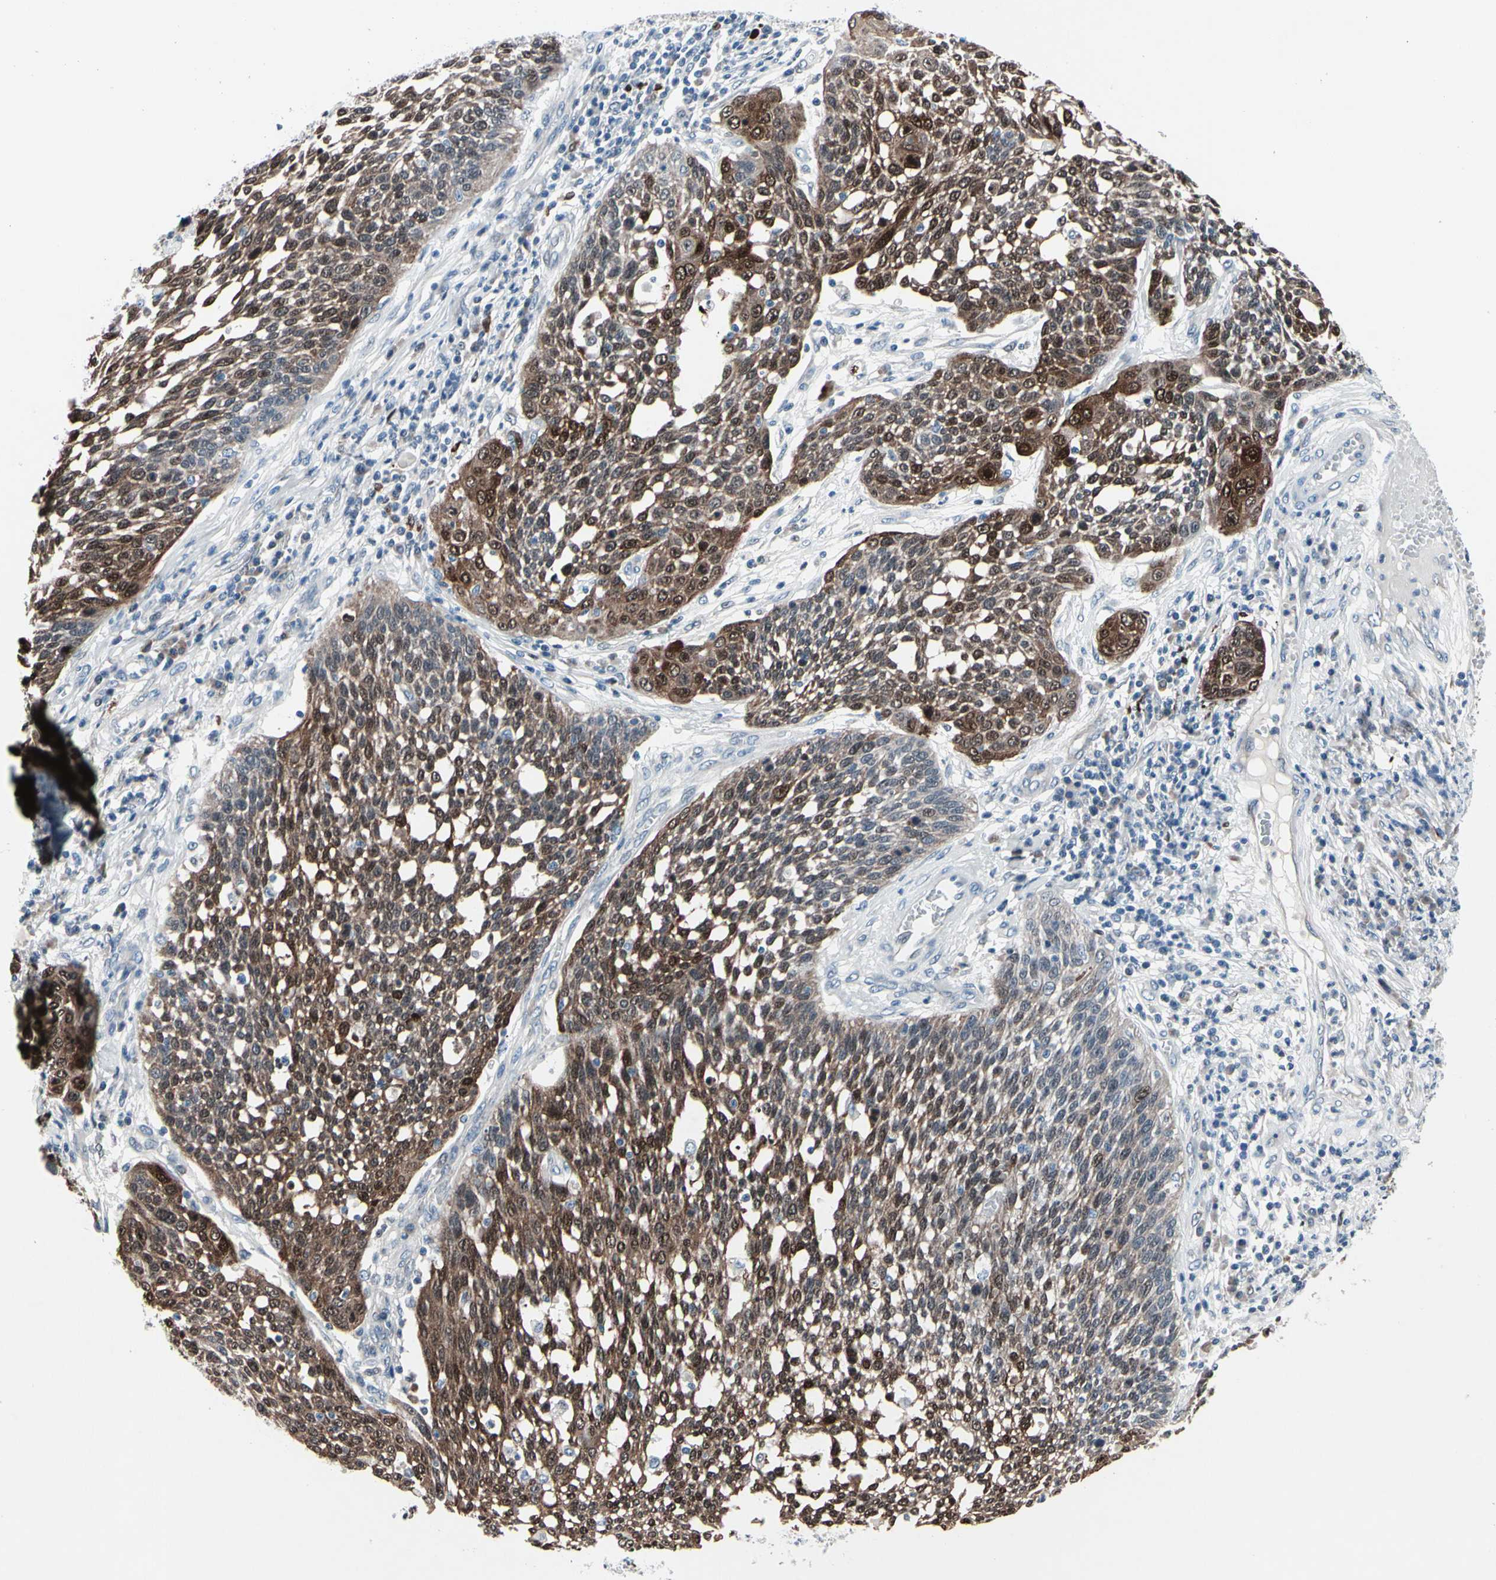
{"staining": {"intensity": "moderate", "quantity": ">75%", "location": "cytoplasmic/membranous,nuclear"}, "tissue": "cervical cancer", "cell_type": "Tumor cells", "image_type": "cancer", "snomed": [{"axis": "morphology", "description": "Squamous cell carcinoma, NOS"}, {"axis": "topography", "description": "Cervix"}], "caption": "Tumor cells show medium levels of moderate cytoplasmic/membranous and nuclear positivity in about >75% of cells in human cervical cancer. (Stains: DAB in brown, nuclei in blue, Microscopy: brightfield microscopy at high magnification).", "gene": "TXN", "patient": {"sex": "female", "age": 34}}